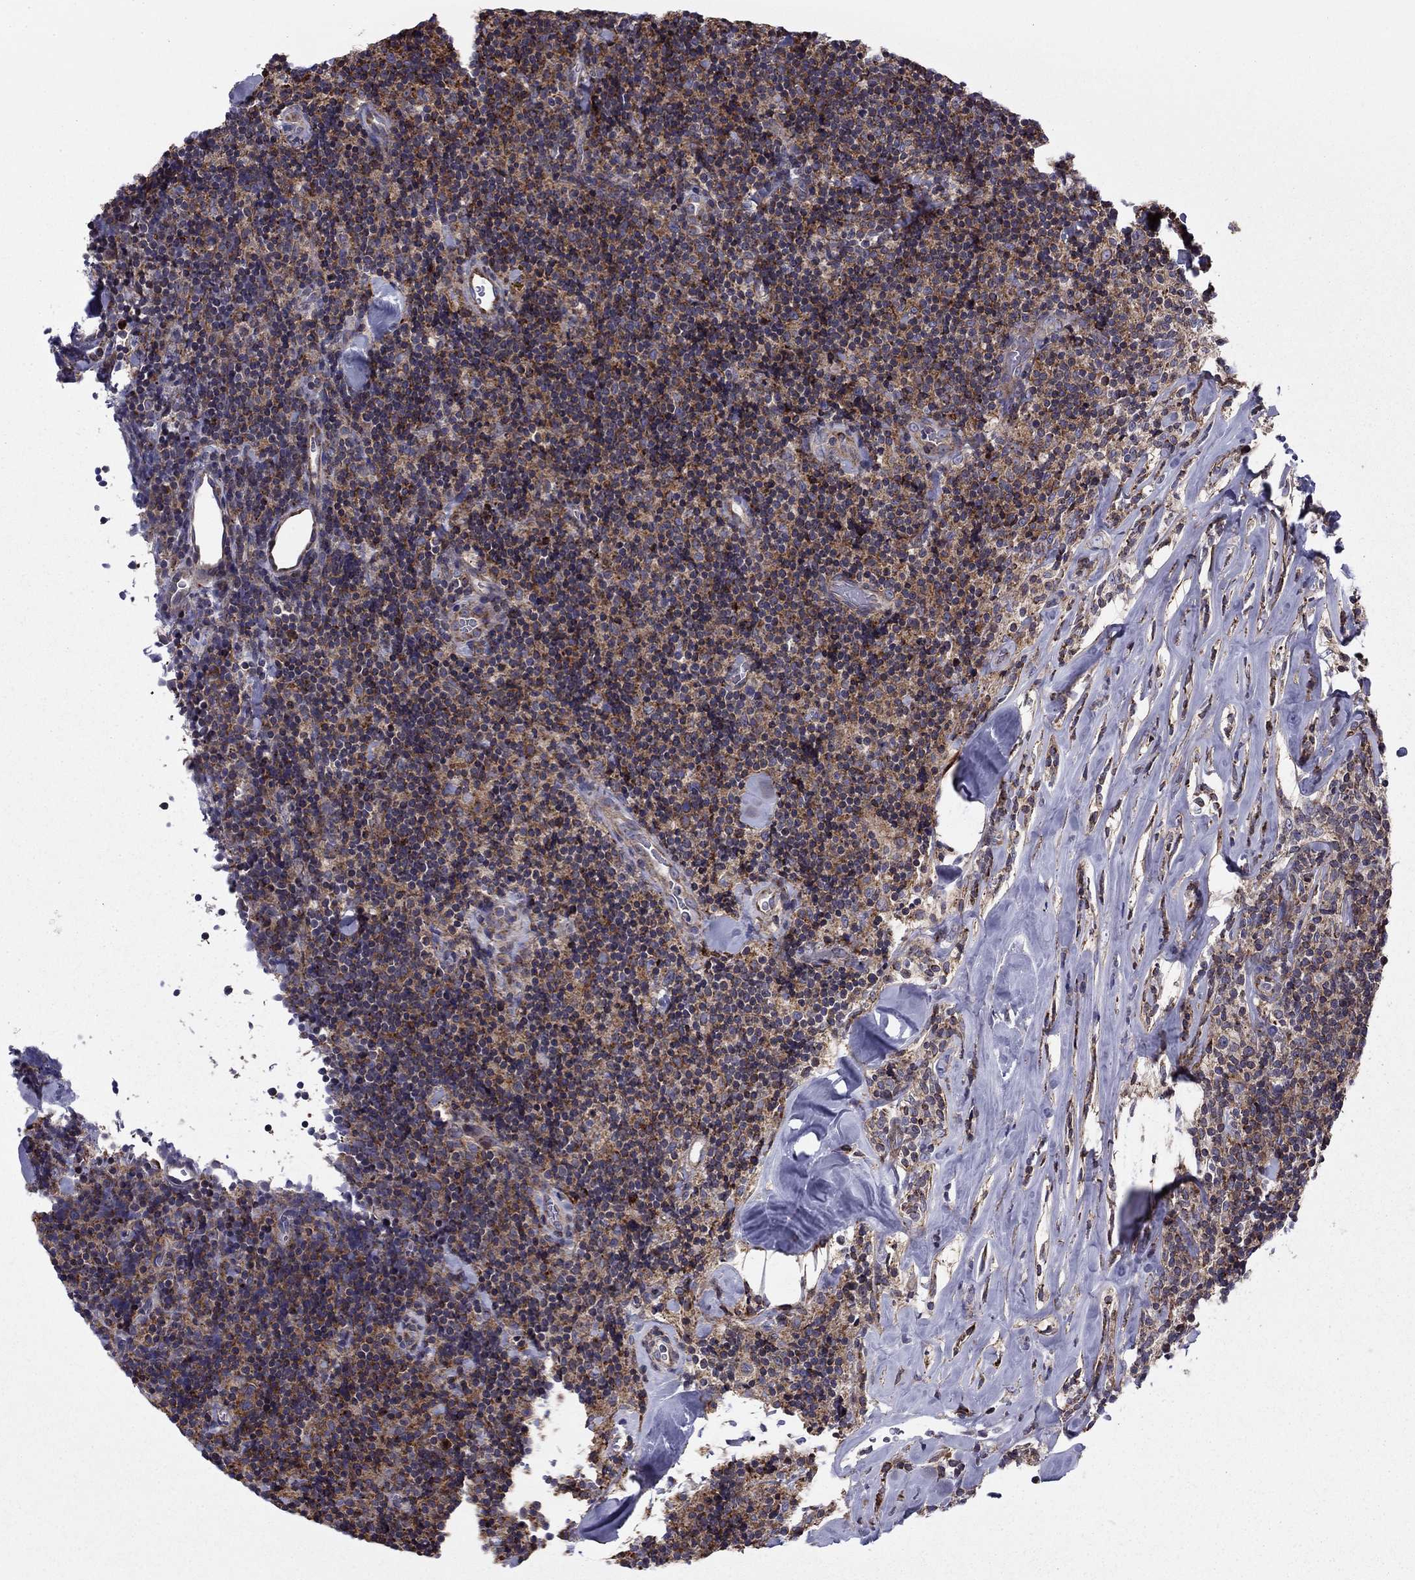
{"staining": {"intensity": "moderate", "quantity": "25%-75%", "location": "cytoplasmic/membranous"}, "tissue": "lymphoma", "cell_type": "Tumor cells", "image_type": "cancer", "snomed": [{"axis": "morphology", "description": "Malignant lymphoma, non-Hodgkin's type, Low grade"}, {"axis": "topography", "description": "Lymph node"}], "caption": "A histopathology image of human low-grade malignant lymphoma, non-Hodgkin's type stained for a protein demonstrates moderate cytoplasmic/membranous brown staining in tumor cells.", "gene": "ALG6", "patient": {"sex": "female", "age": 56}}